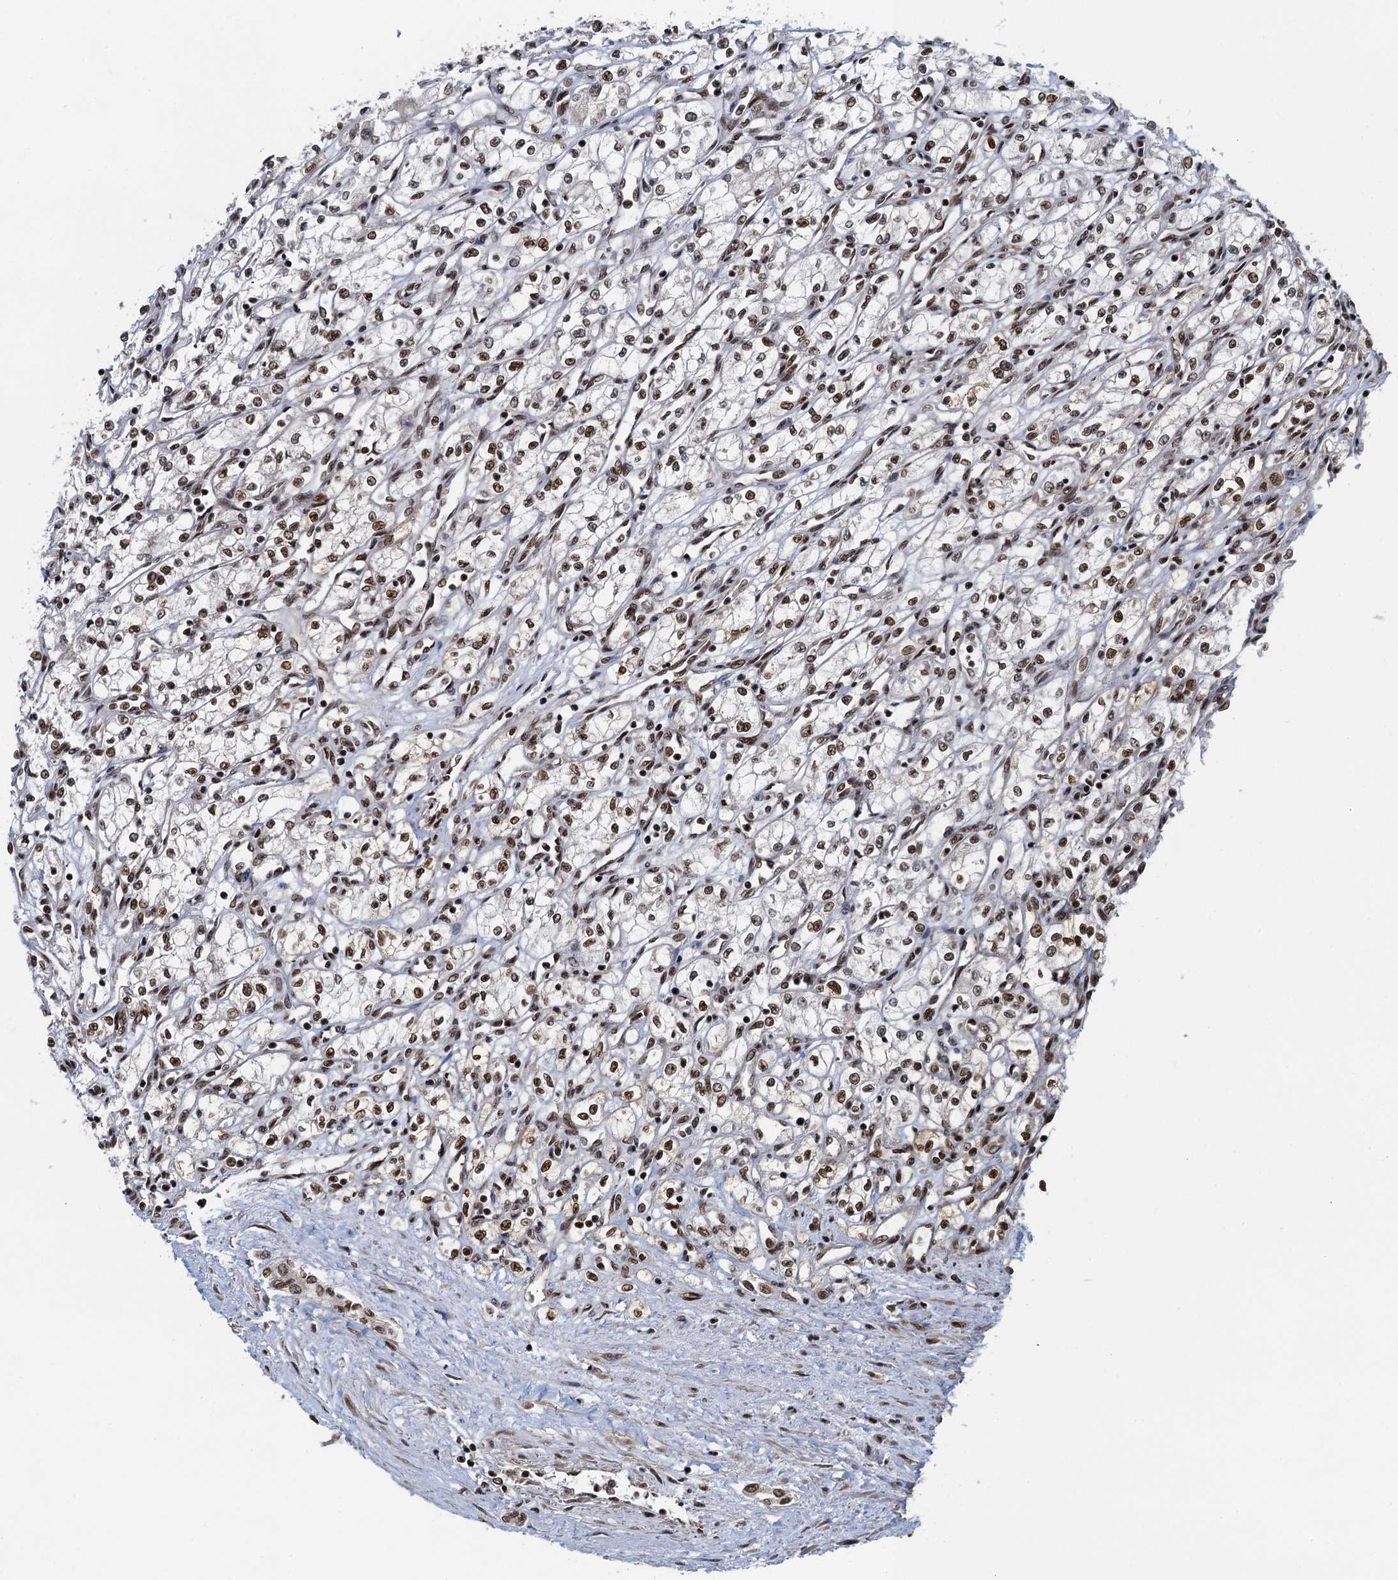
{"staining": {"intensity": "moderate", "quantity": ">75%", "location": "nuclear"}, "tissue": "renal cancer", "cell_type": "Tumor cells", "image_type": "cancer", "snomed": [{"axis": "morphology", "description": "Adenocarcinoma, NOS"}, {"axis": "topography", "description": "Kidney"}], "caption": "Tumor cells exhibit moderate nuclear staining in approximately >75% of cells in renal cancer.", "gene": "ZC3H18", "patient": {"sex": "male", "age": 59}}